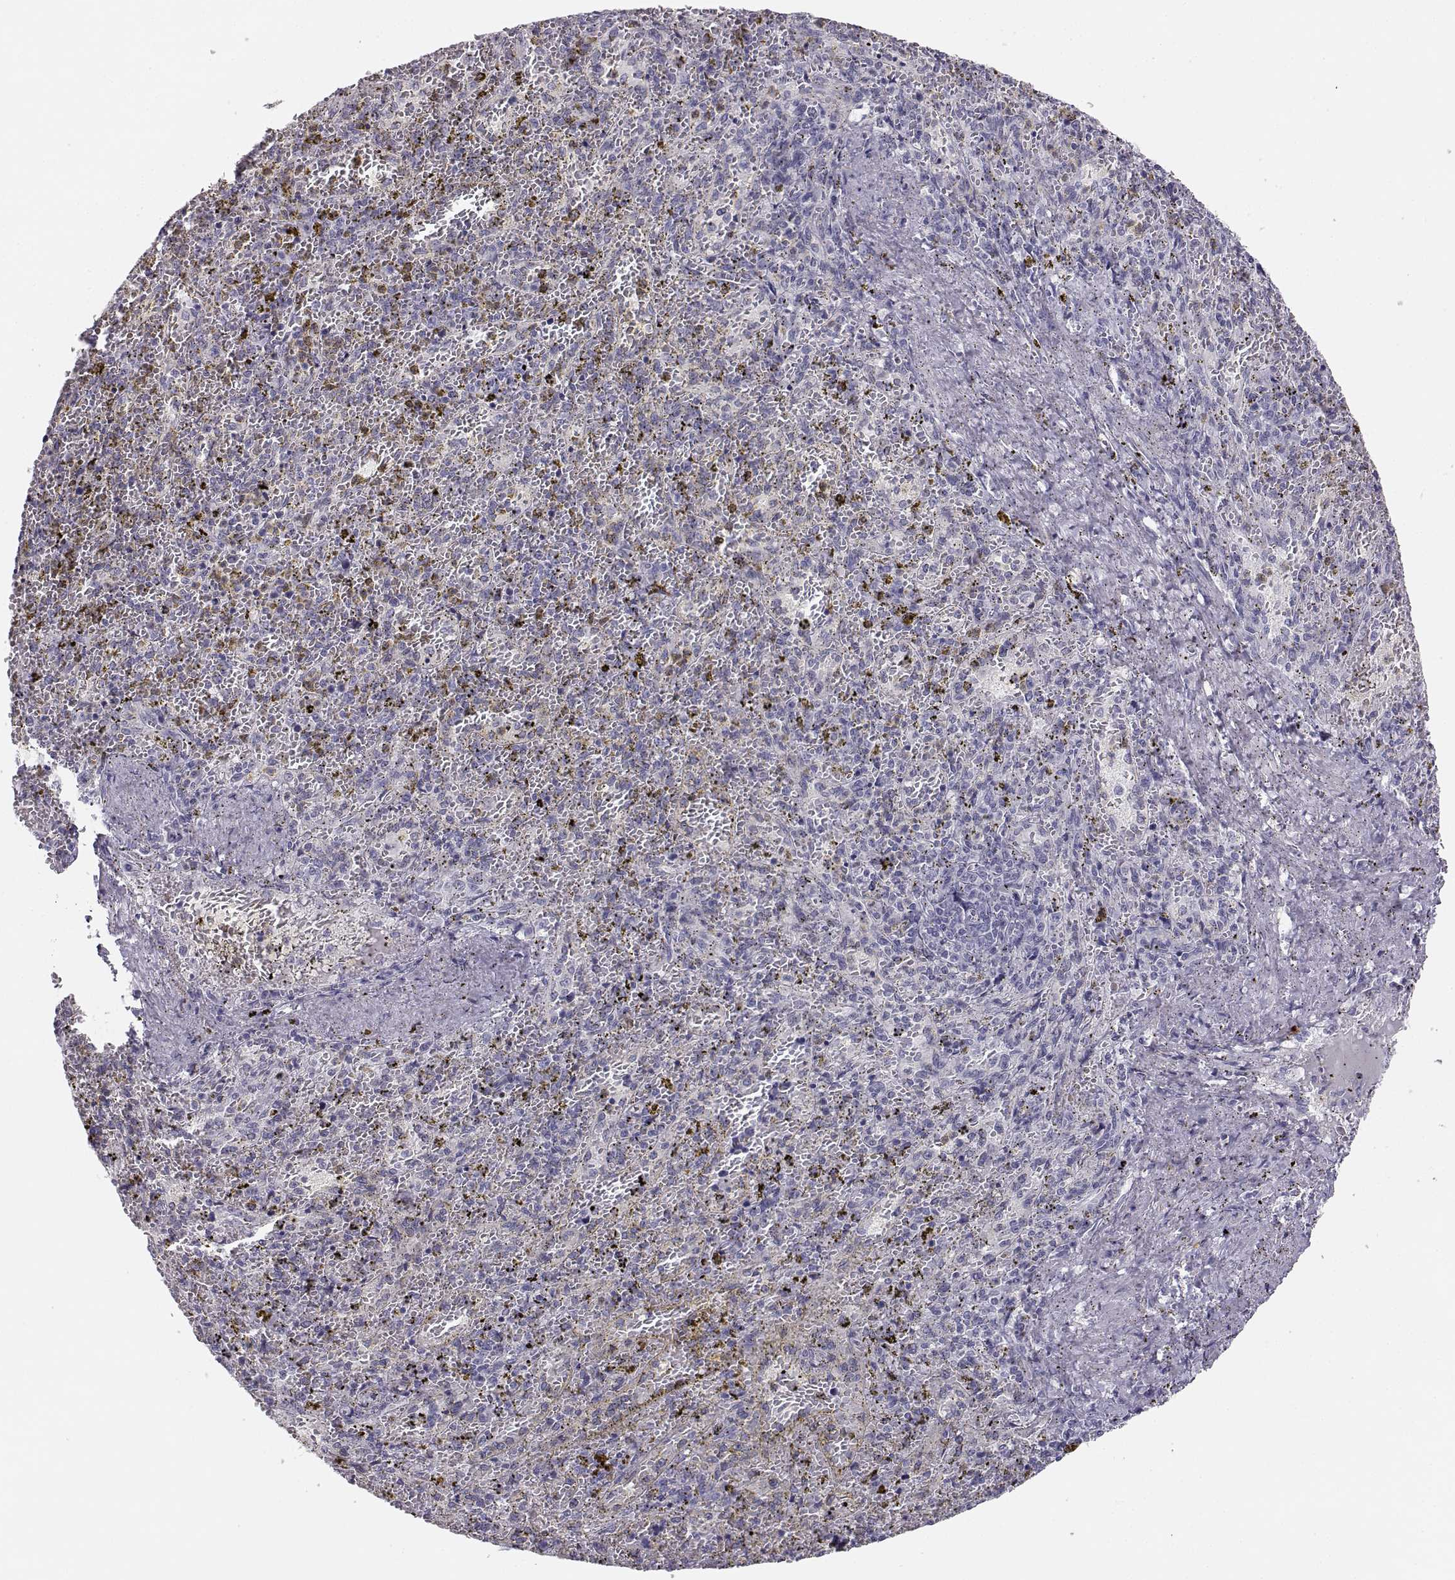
{"staining": {"intensity": "negative", "quantity": "none", "location": "none"}, "tissue": "spleen", "cell_type": "Cells in red pulp", "image_type": "normal", "snomed": [{"axis": "morphology", "description": "Normal tissue, NOS"}, {"axis": "topography", "description": "Spleen"}], "caption": "A high-resolution photomicrograph shows immunohistochemistry (IHC) staining of benign spleen, which exhibits no significant positivity in cells in red pulp.", "gene": "MYCBPAP", "patient": {"sex": "female", "age": 50}}